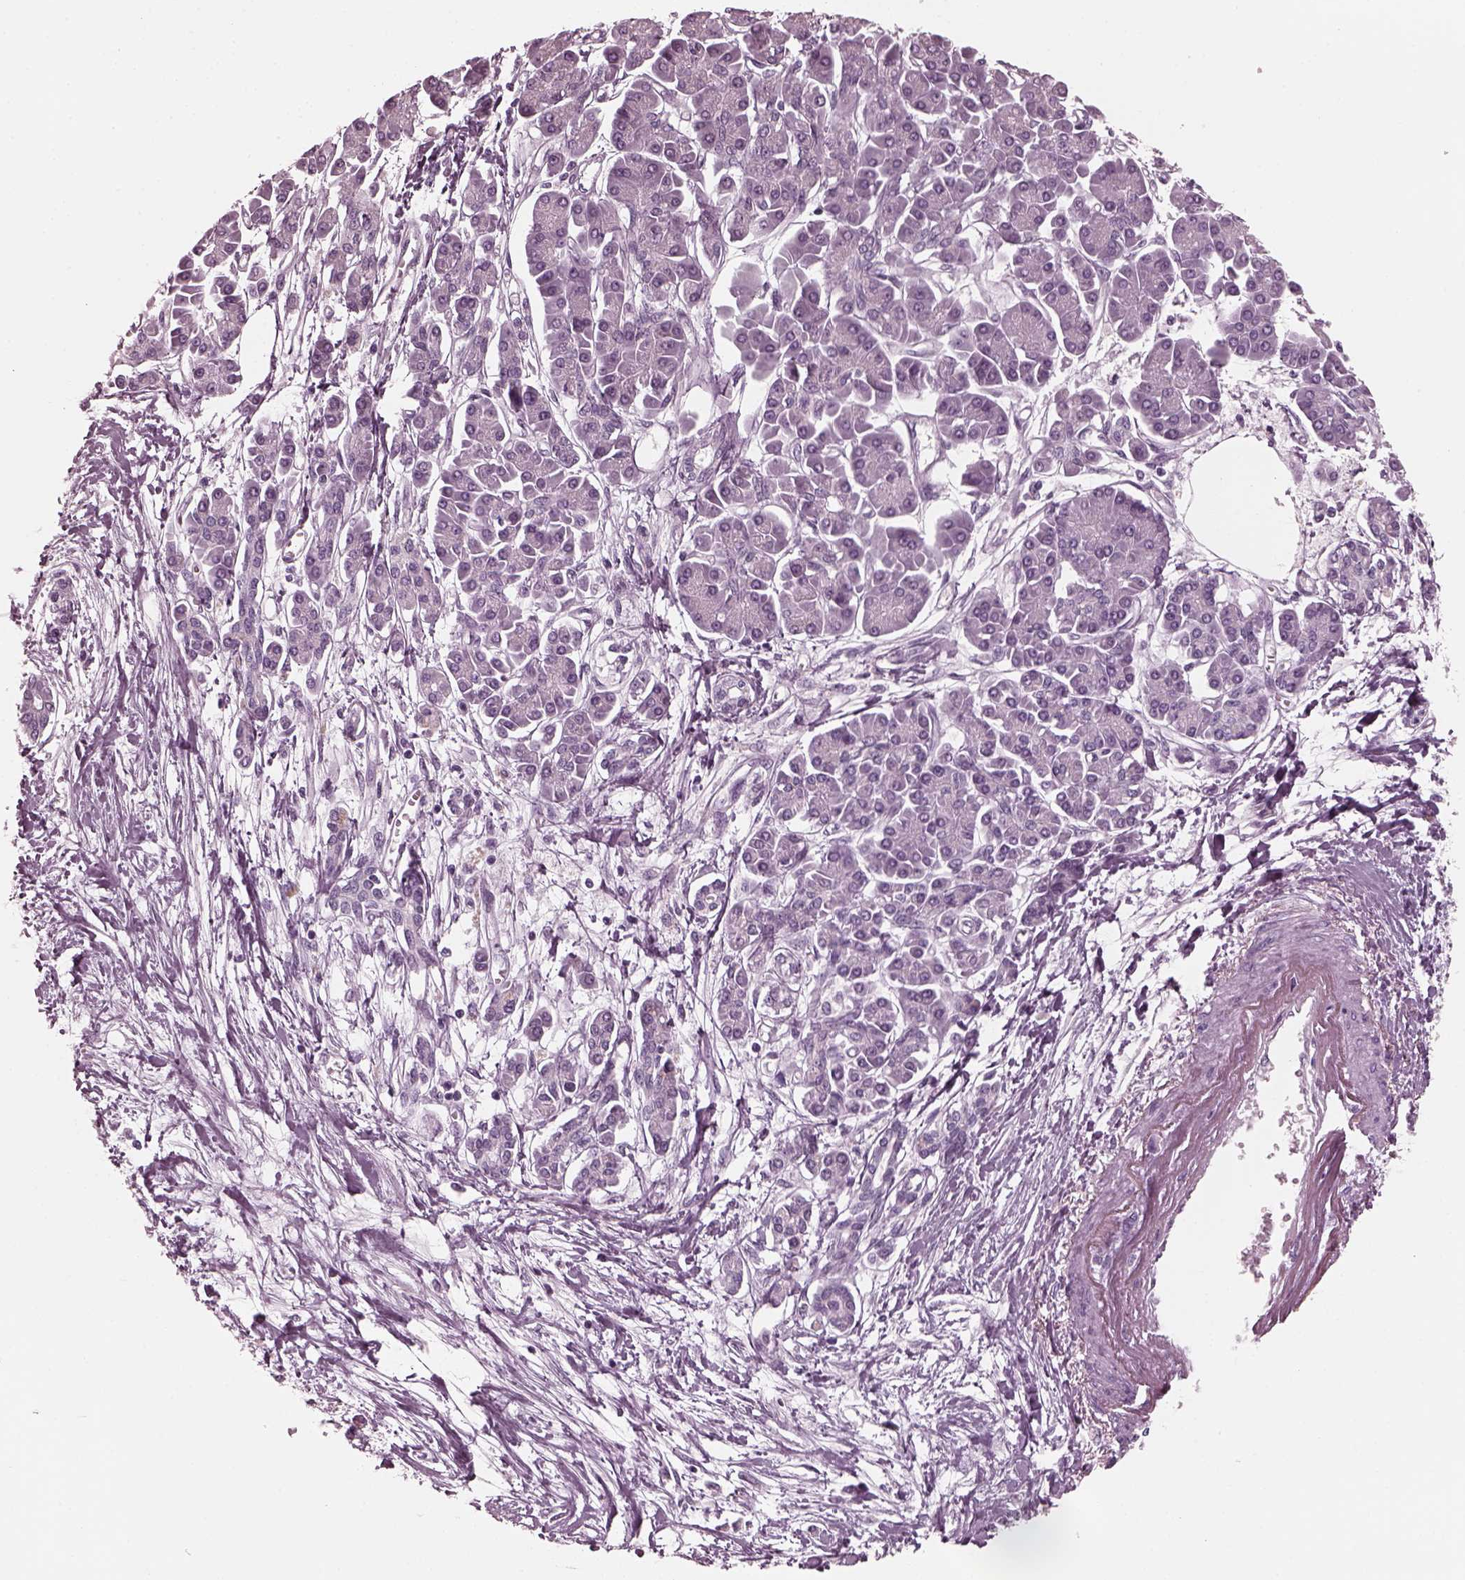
{"staining": {"intensity": "negative", "quantity": "none", "location": "none"}, "tissue": "pancreatic cancer", "cell_type": "Tumor cells", "image_type": "cancer", "snomed": [{"axis": "morphology", "description": "Adenocarcinoma, NOS"}, {"axis": "topography", "description": "Pancreas"}], "caption": "Histopathology image shows no protein expression in tumor cells of pancreatic cancer tissue.", "gene": "GRM6", "patient": {"sex": "female", "age": 77}}